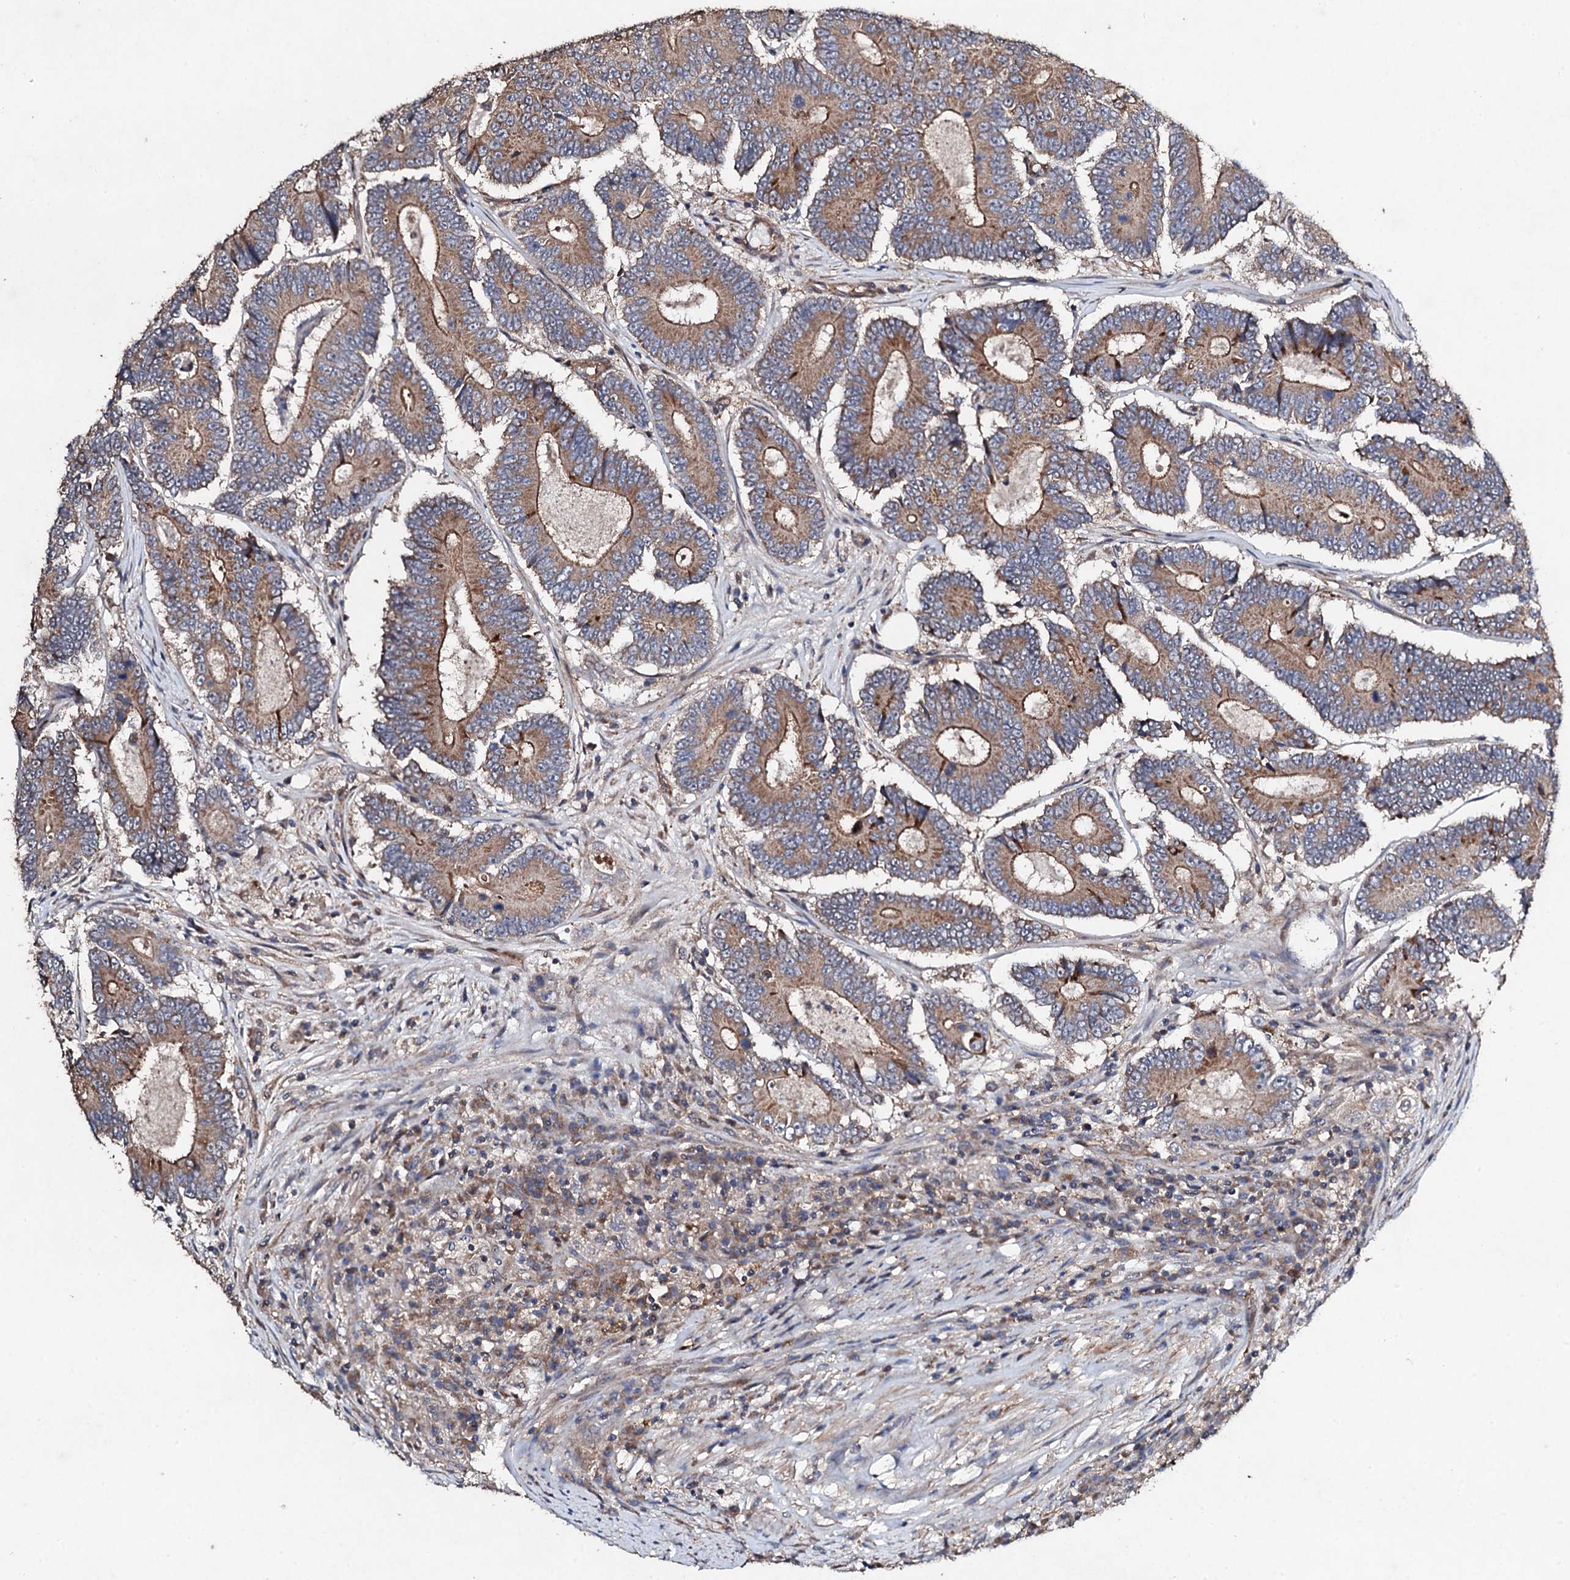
{"staining": {"intensity": "moderate", "quantity": ">75%", "location": "cytoplasmic/membranous"}, "tissue": "colorectal cancer", "cell_type": "Tumor cells", "image_type": "cancer", "snomed": [{"axis": "morphology", "description": "Adenocarcinoma, NOS"}, {"axis": "topography", "description": "Colon"}], "caption": "Immunohistochemistry (IHC) image of neoplastic tissue: human colorectal adenocarcinoma stained using IHC shows medium levels of moderate protein expression localized specifically in the cytoplasmic/membranous of tumor cells, appearing as a cytoplasmic/membranous brown color.", "gene": "MOCOS", "patient": {"sex": "male", "age": 83}}